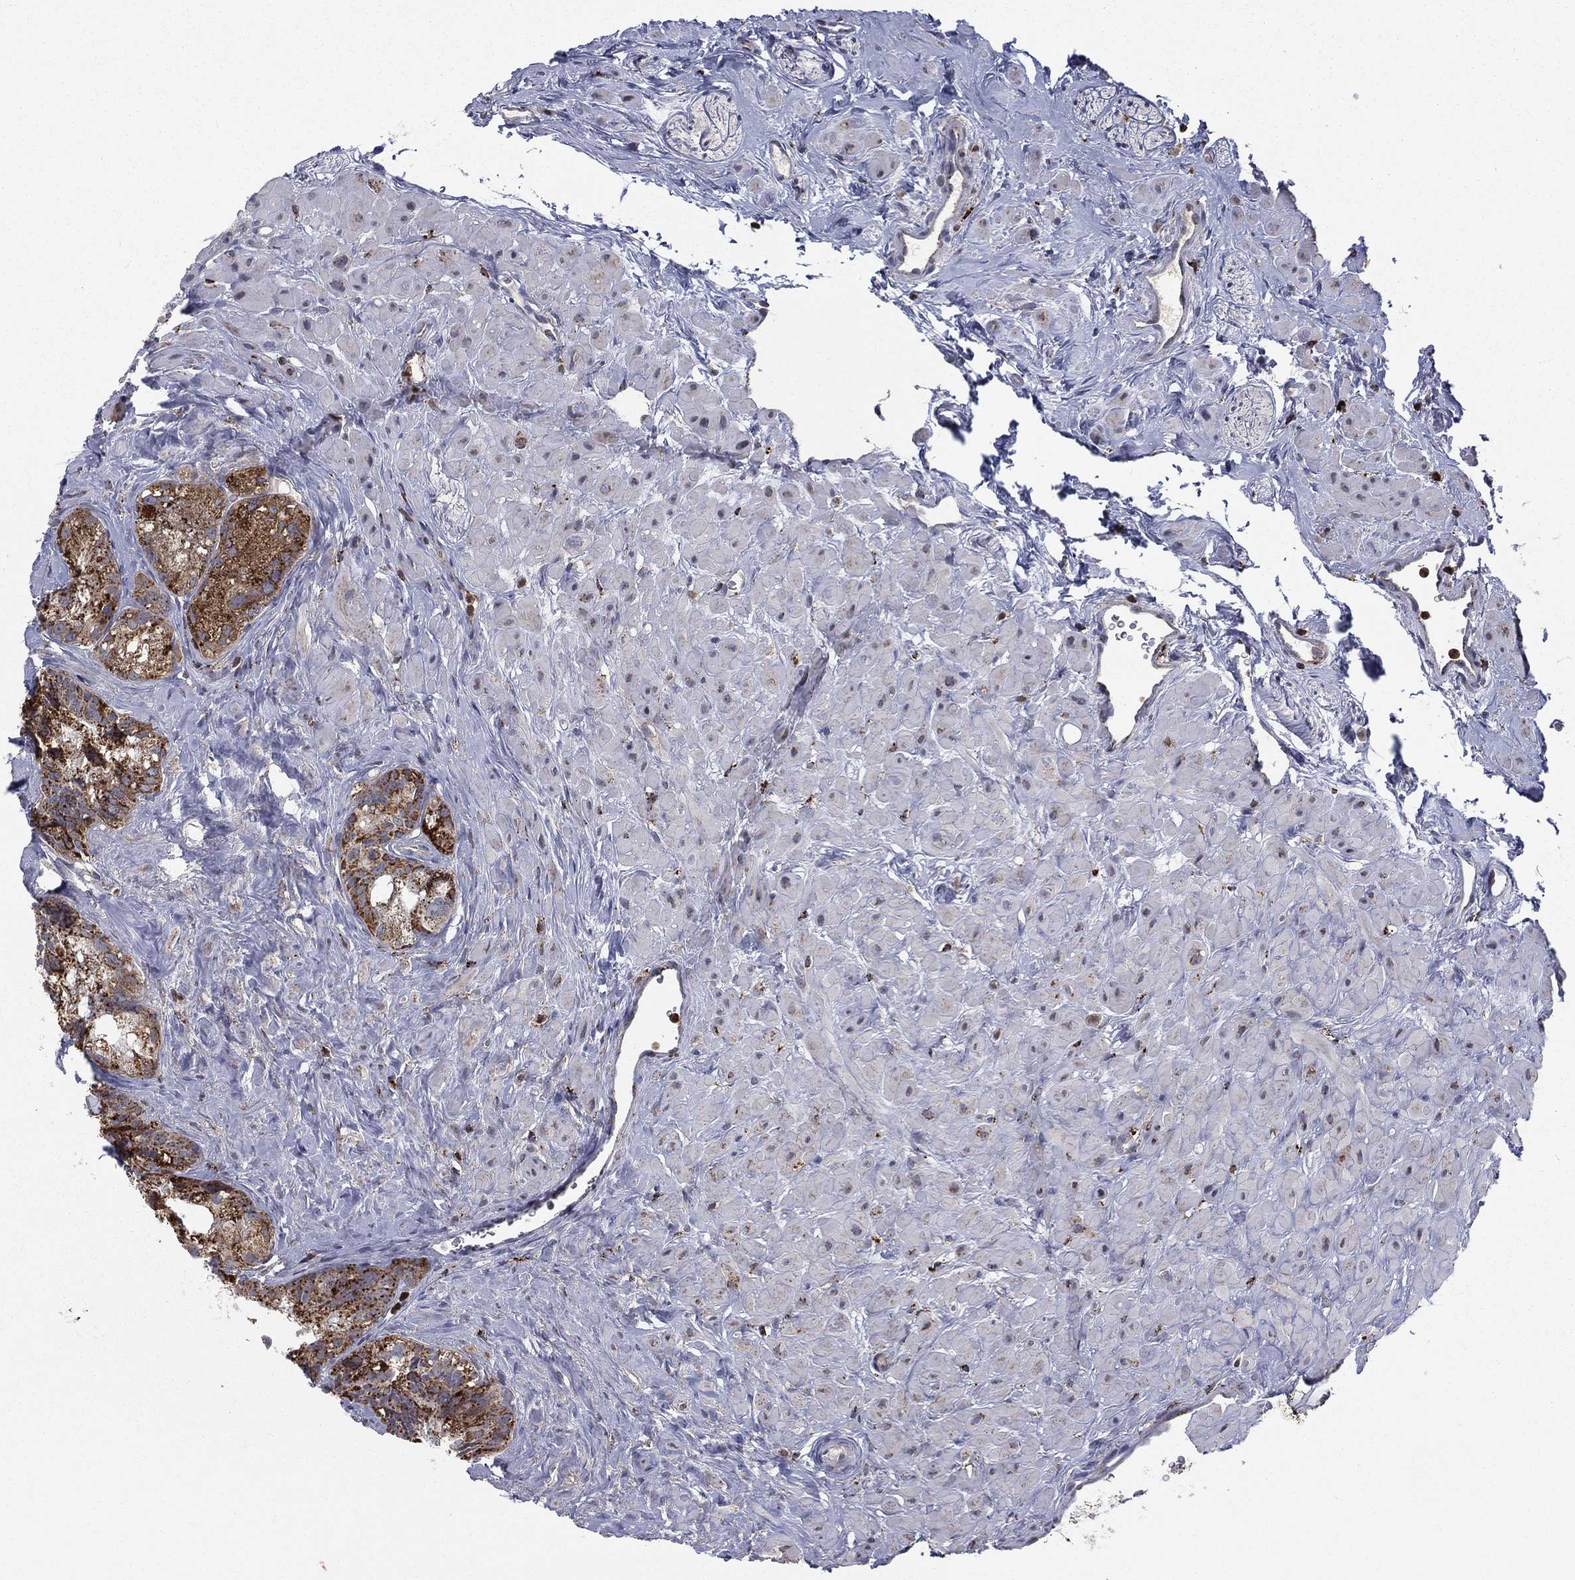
{"staining": {"intensity": "strong", "quantity": "25%-75%", "location": "cytoplasmic/membranous"}, "tissue": "seminal vesicle", "cell_type": "Glandular cells", "image_type": "normal", "snomed": [{"axis": "morphology", "description": "Normal tissue, NOS"}, {"axis": "topography", "description": "Seminal veicle"}], "caption": "Seminal vesicle was stained to show a protein in brown. There is high levels of strong cytoplasmic/membranous expression in about 25%-75% of glandular cells. Immunohistochemistry (ihc) stains the protein of interest in brown and the nuclei are stained blue.", "gene": "RIN3", "patient": {"sex": "male", "age": 72}}